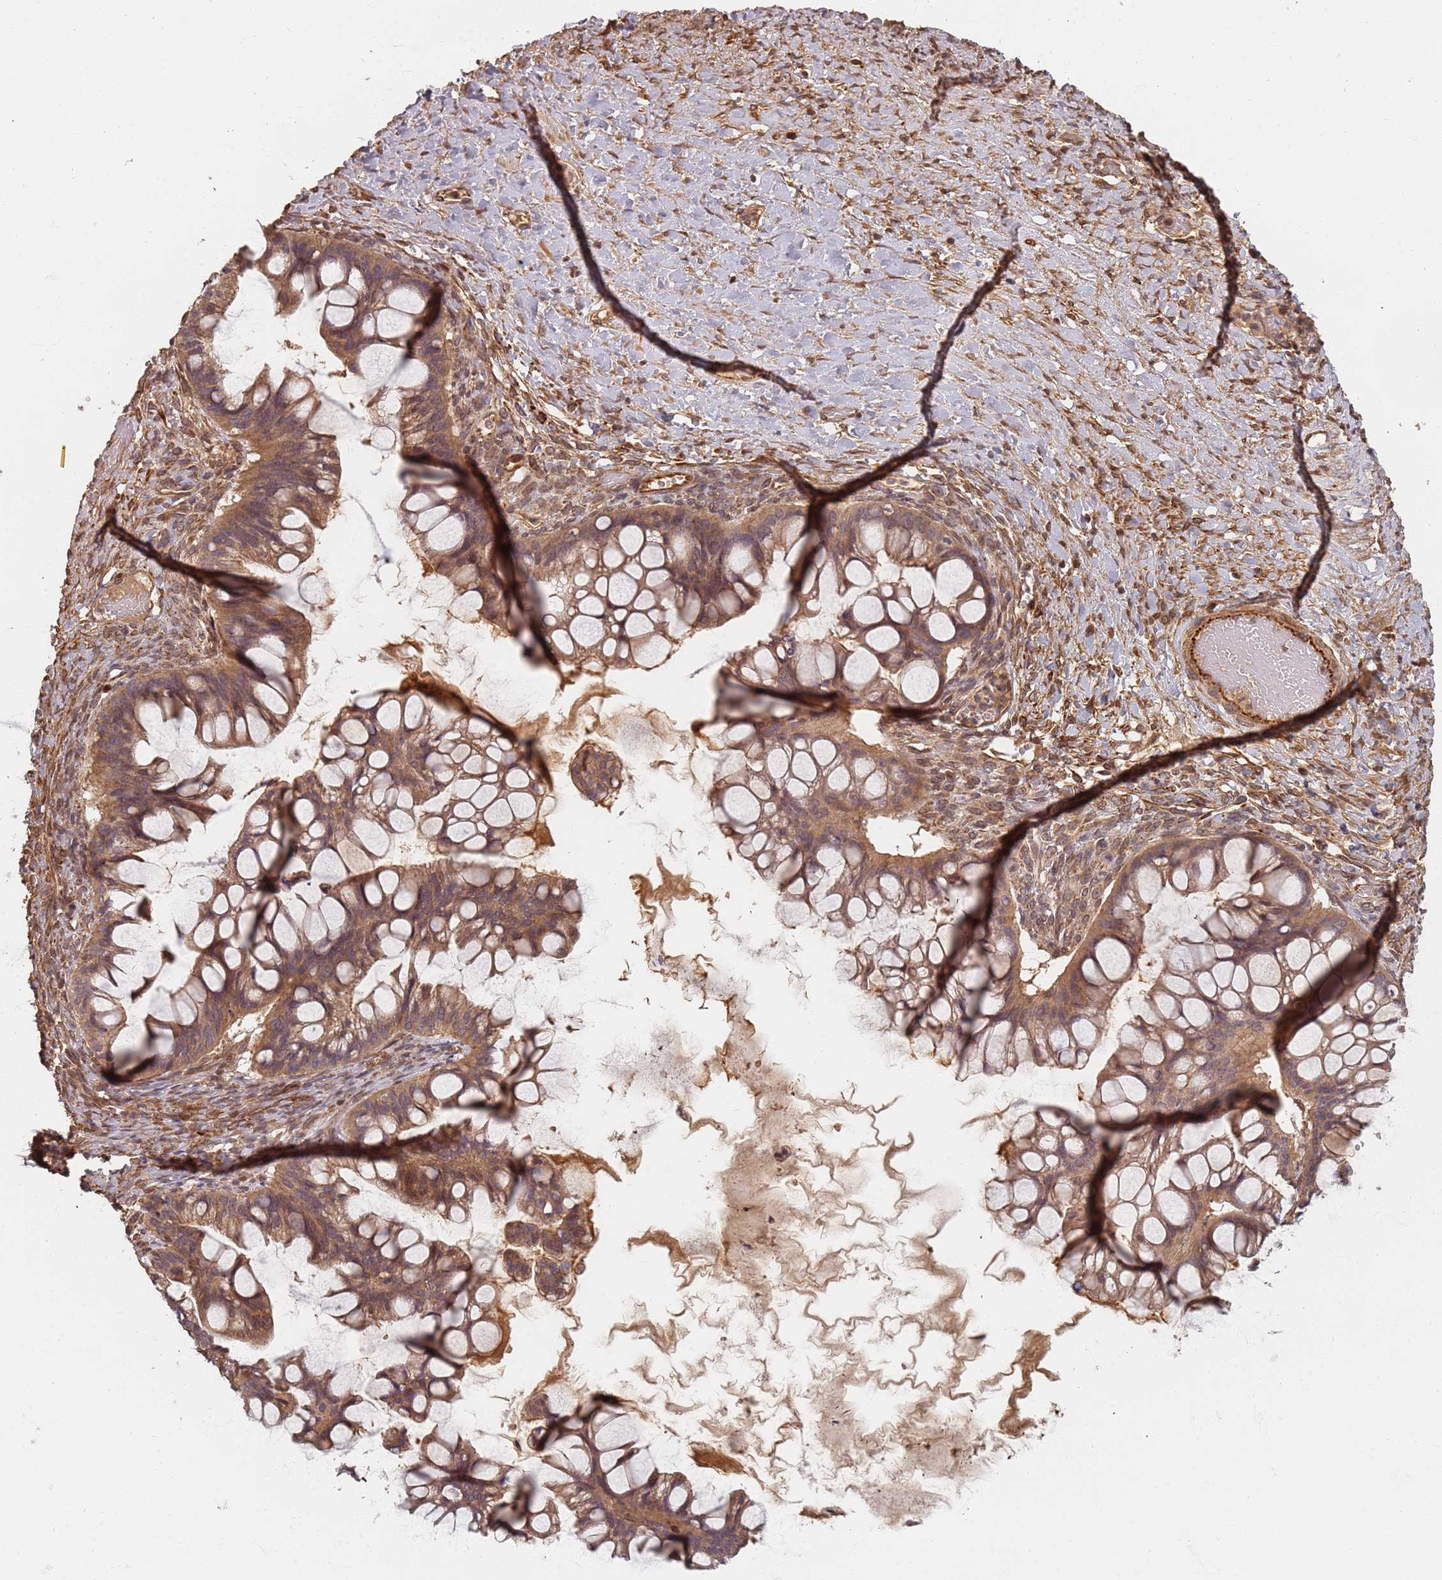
{"staining": {"intensity": "moderate", "quantity": ">75%", "location": "cytoplasmic/membranous"}, "tissue": "ovarian cancer", "cell_type": "Tumor cells", "image_type": "cancer", "snomed": [{"axis": "morphology", "description": "Cystadenocarcinoma, mucinous, NOS"}, {"axis": "topography", "description": "Ovary"}], "caption": "Immunohistochemistry of ovarian cancer (mucinous cystadenocarcinoma) shows medium levels of moderate cytoplasmic/membranous expression in about >75% of tumor cells. (IHC, brightfield microscopy, high magnification).", "gene": "SDCCAG8", "patient": {"sex": "female", "age": 73}}